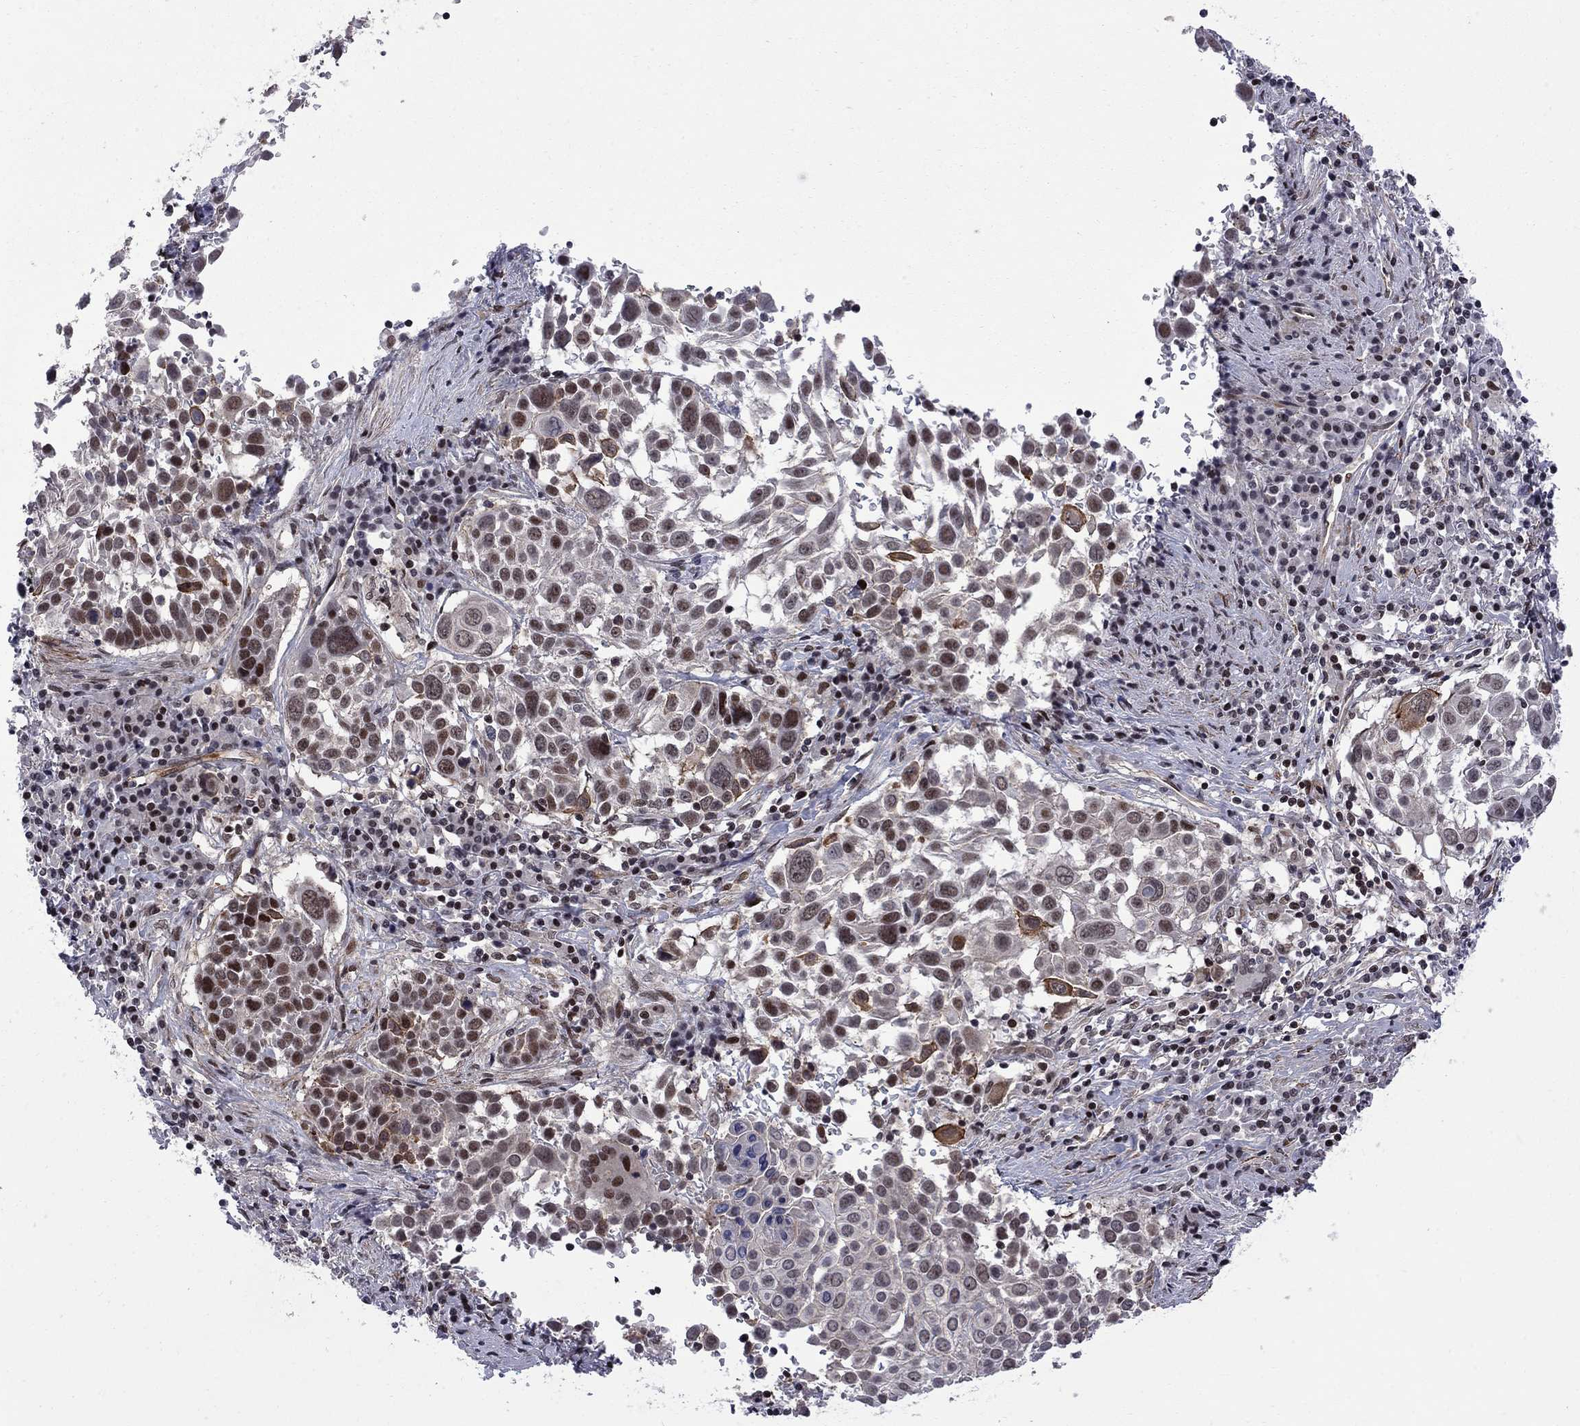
{"staining": {"intensity": "moderate", "quantity": ">75%", "location": "nuclear"}, "tissue": "lung cancer", "cell_type": "Tumor cells", "image_type": "cancer", "snomed": [{"axis": "morphology", "description": "Squamous cell carcinoma, NOS"}, {"axis": "topography", "description": "Lung"}], "caption": "Lung cancer (squamous cell carcinoma) stained with a brown dye shows moderate nuclear positive positivity in about >75% of tumor cells.", "gene": "BRF1", "patient": {"sex": "male", "age": 57}}